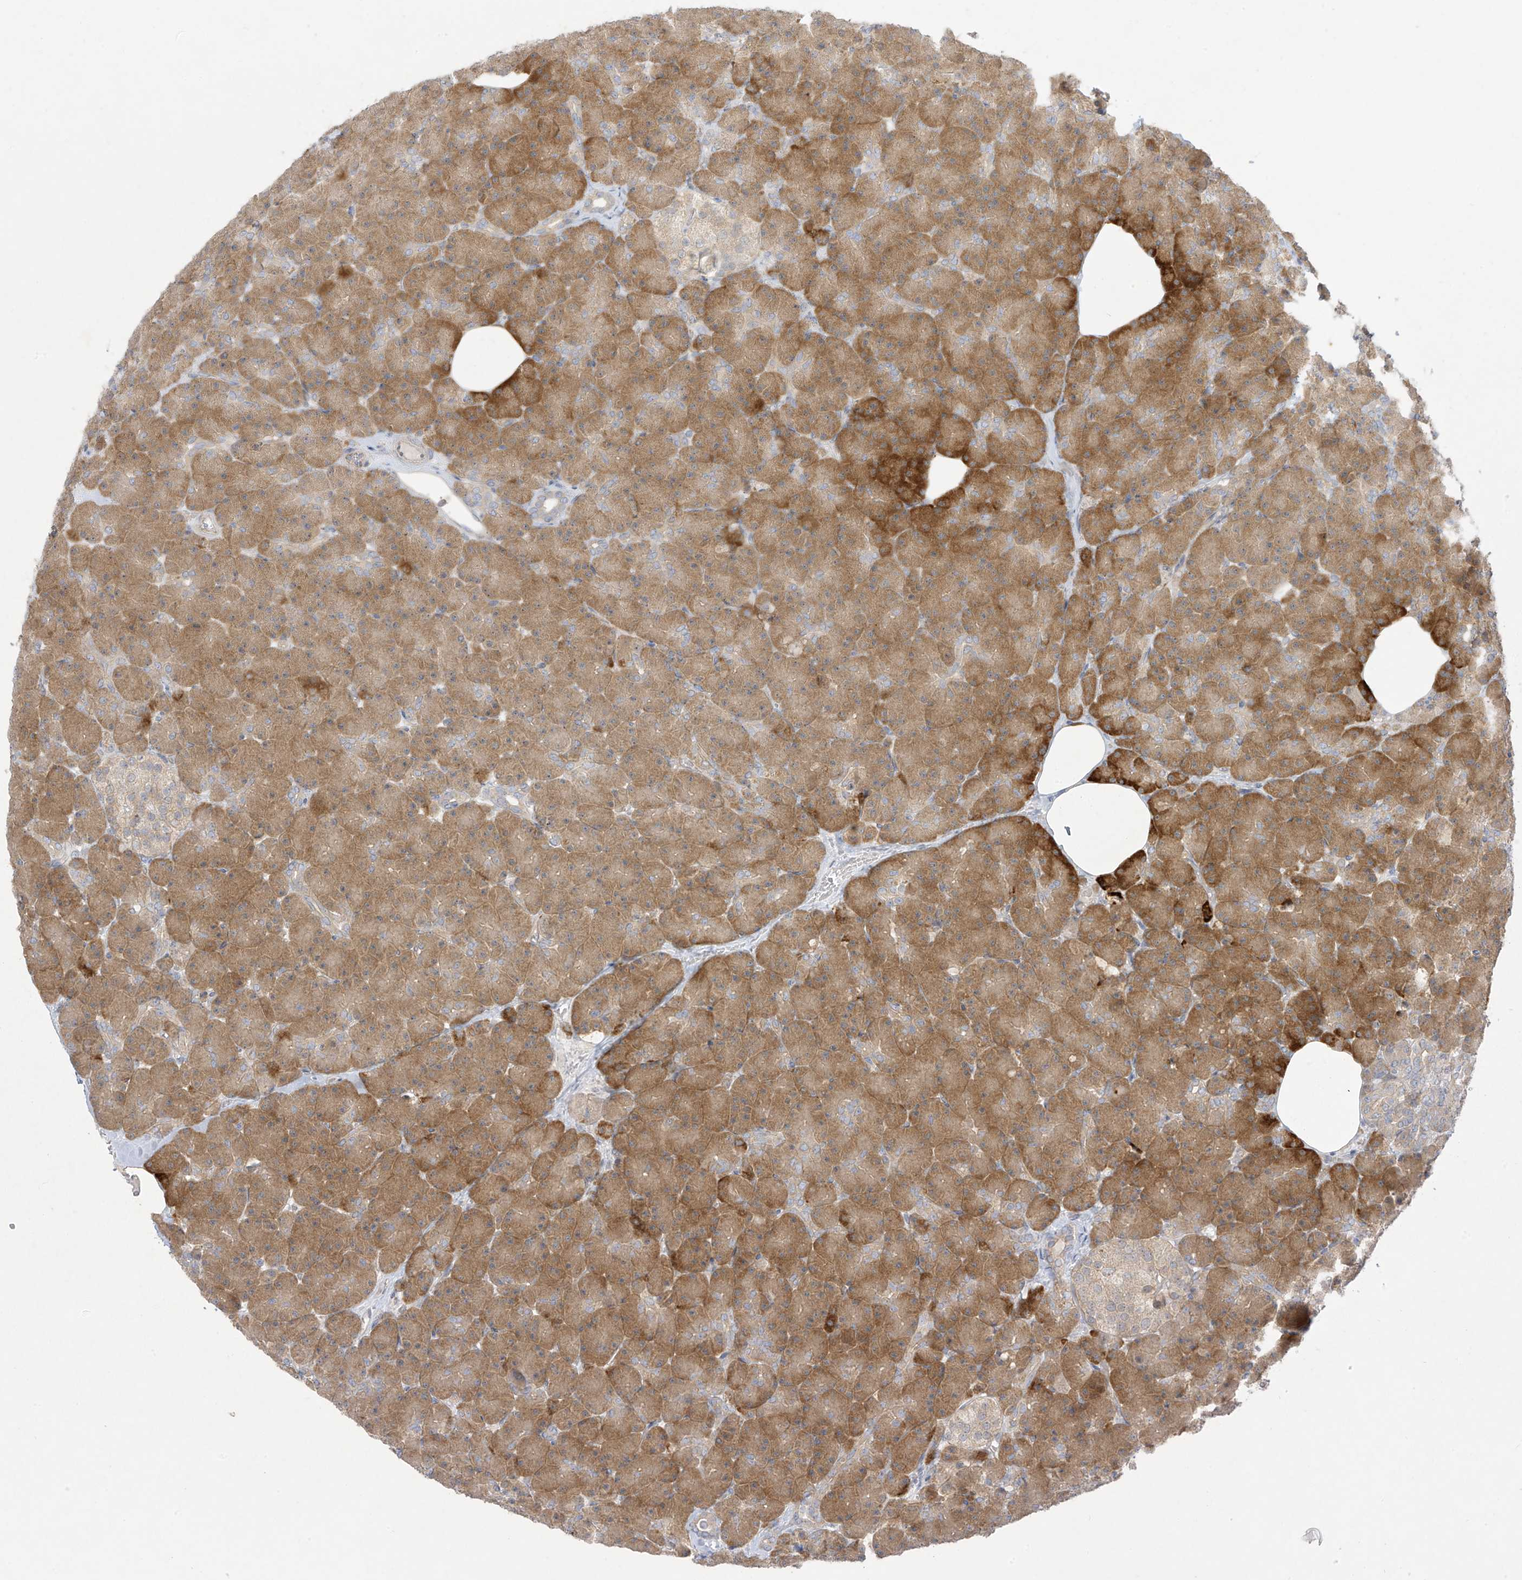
{"staining": {"intensity": "moderate", "quantity": ">75%", "location": "cytoplasmic/membranous"}, "tissue": "pancreas", "cell_type": "Exocrine glandular cells", "image_type": "normal", "snomed": [{"axis": "morphology", "description": "Normal tissue, NOS"}, {"axis": "topography", "description": "Pancreas"}], "caption": "IHC image of normal human pancreas stained for a protein (brown), which demonstrates medium levels of moderate cytoplasmic/membranous expression in about >75% of exocrine glandular cells.", "gene": "EIPR1", "patient": {"sex": "female", "age": 43}}